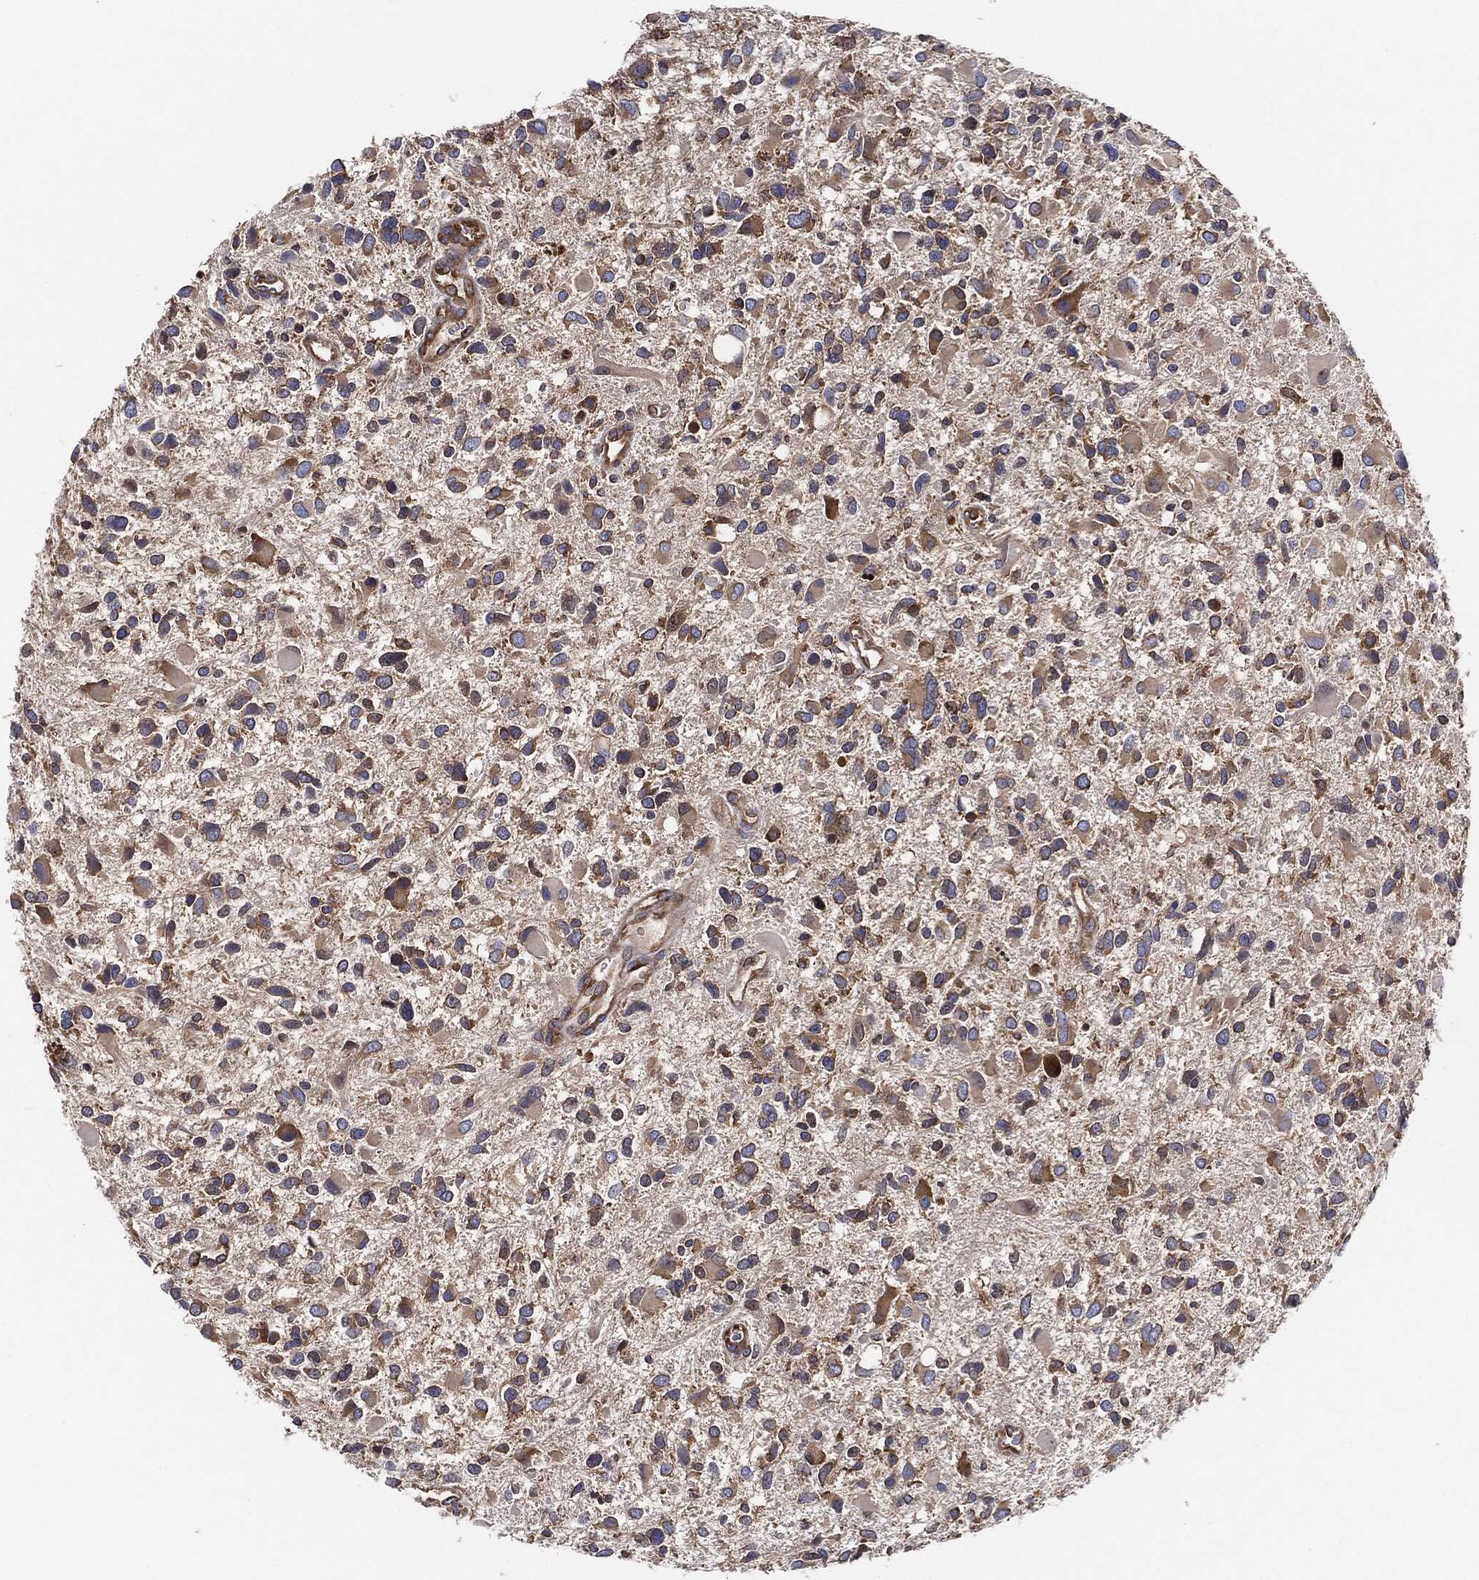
{"staining": {"intensity": "weak", "quantity": "25%-75%", "location": "cytoplasmic/membranous"}, "tissue": "glioma", "cell_type": "Tumor cells", "image_type": "cancer", "snomed": [{"axis": "morphology", "description": "Glioma, malignant, Low grade"}, {"axis": "topography", "description": "Brain"}], "caption": "High-power microscopy captured an immunohistochemistry (IHC) micrograph of glioma, revealing weak cytoplasmic/membranous positivity in about 25%-75% of tumor cells.", "gene": "EIF2S2", "patient": {"sex": "female", "age": 32}}